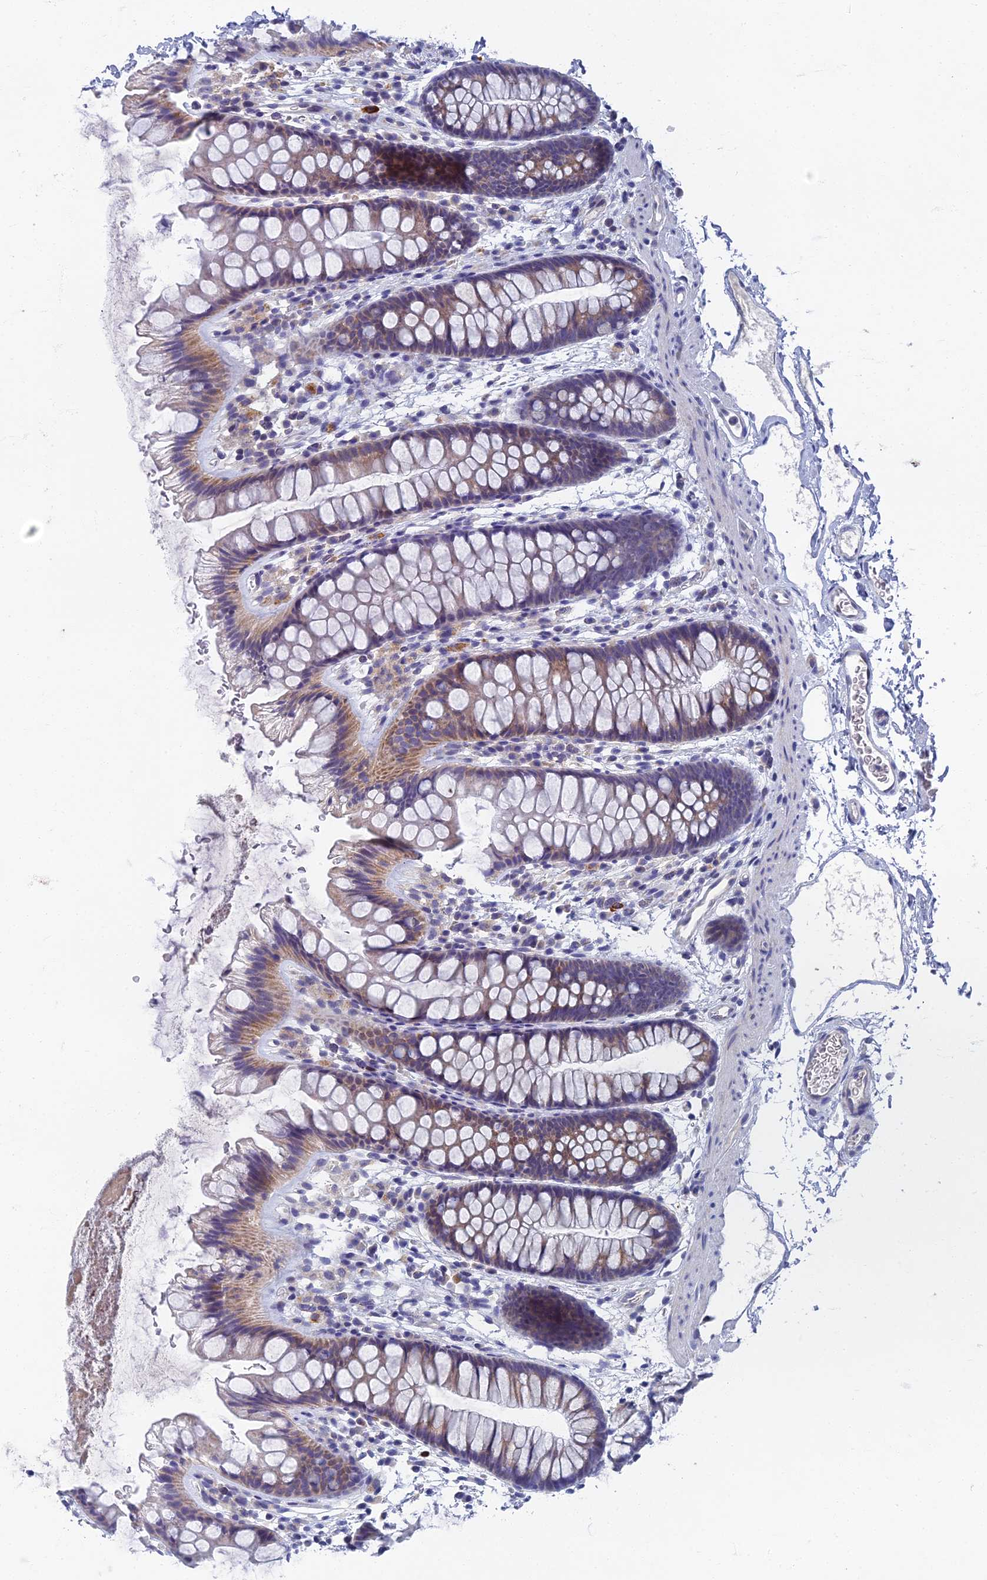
{"staining": {"intensity": "negative", "quantity": "none", "location": "none"}, "tissue": "colon", "cell_type": "Endothelial cells", "image_type": "normal", "snomed": [{"axis": "morphology", "description": "Normal tissue, NOS"}, {"axis": "topography", "description": "Colon"}], "caption": "IHC of benign colon shows no staining in endothelial cells. The staining was performed using DAB (3,3'-diaminobenzidine) to visualize the protein expression in brown, while the nuclei were stained in blue with hematoxylin (Magnification: 20x).", "gene": "SPIN4", "patient": {"sex": "female", "age": 62}}